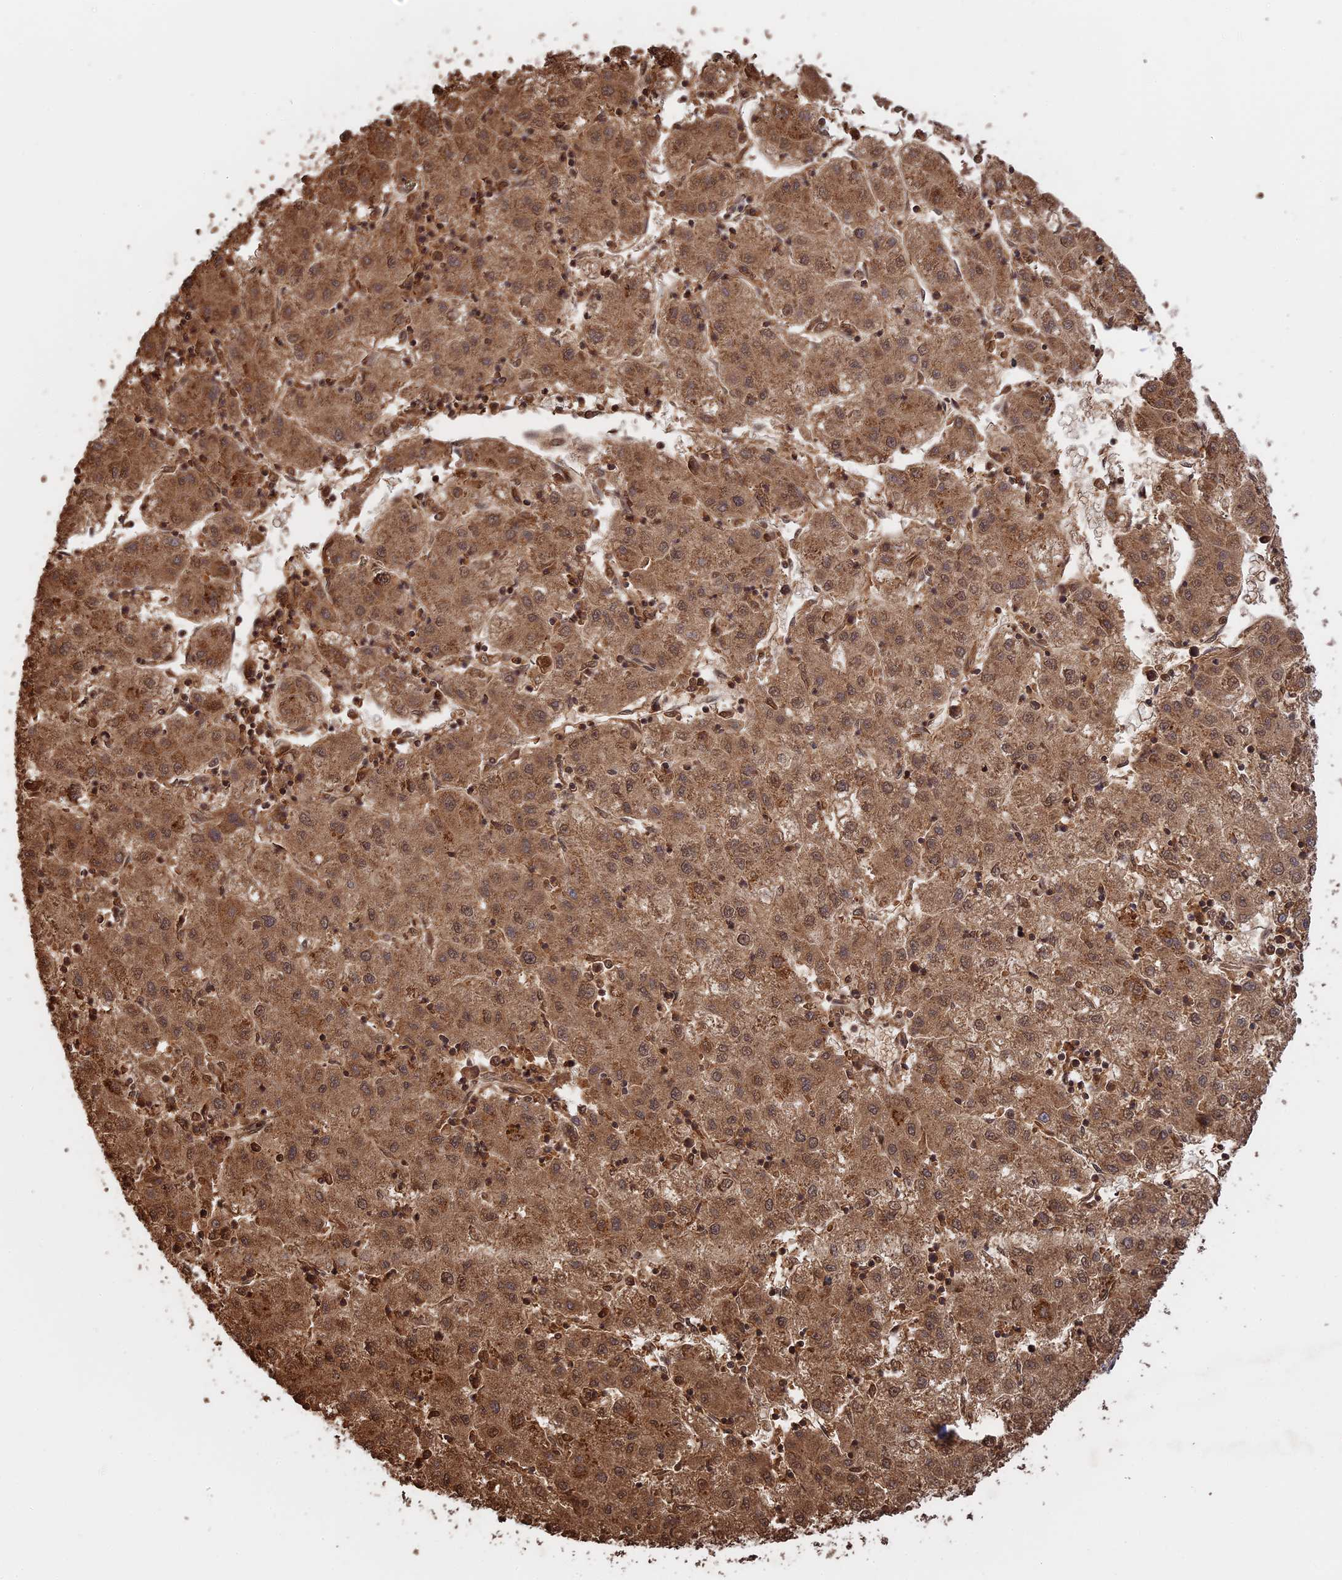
{"staining": {"intensity": "moderate", "quantity": ">75%", "location": "cytoplasmic/membranous,nuclear"}, "tissue": "liver cancer", "cell_type": "Tumor cells", "image_type": "cancer", "snomed": [{"axis": "morphology", "description": "Carcinoma, Hepatocellular, NOS"}, {"axis": "topography", "description": "Liver"}], "caption": "Immunohistochemical staining of human liver cancer demonstrates medium levels of moderate cytoplasmic/membranous and nuclear positivity in about >75% of tumor cells. The staining is performed using DAB brown chromogen to label protein expression. The nuclei are counter-stained blue using hematoxylin.", "gene": "FAM210B", "patient": {"sex": "male", "age": 72}}